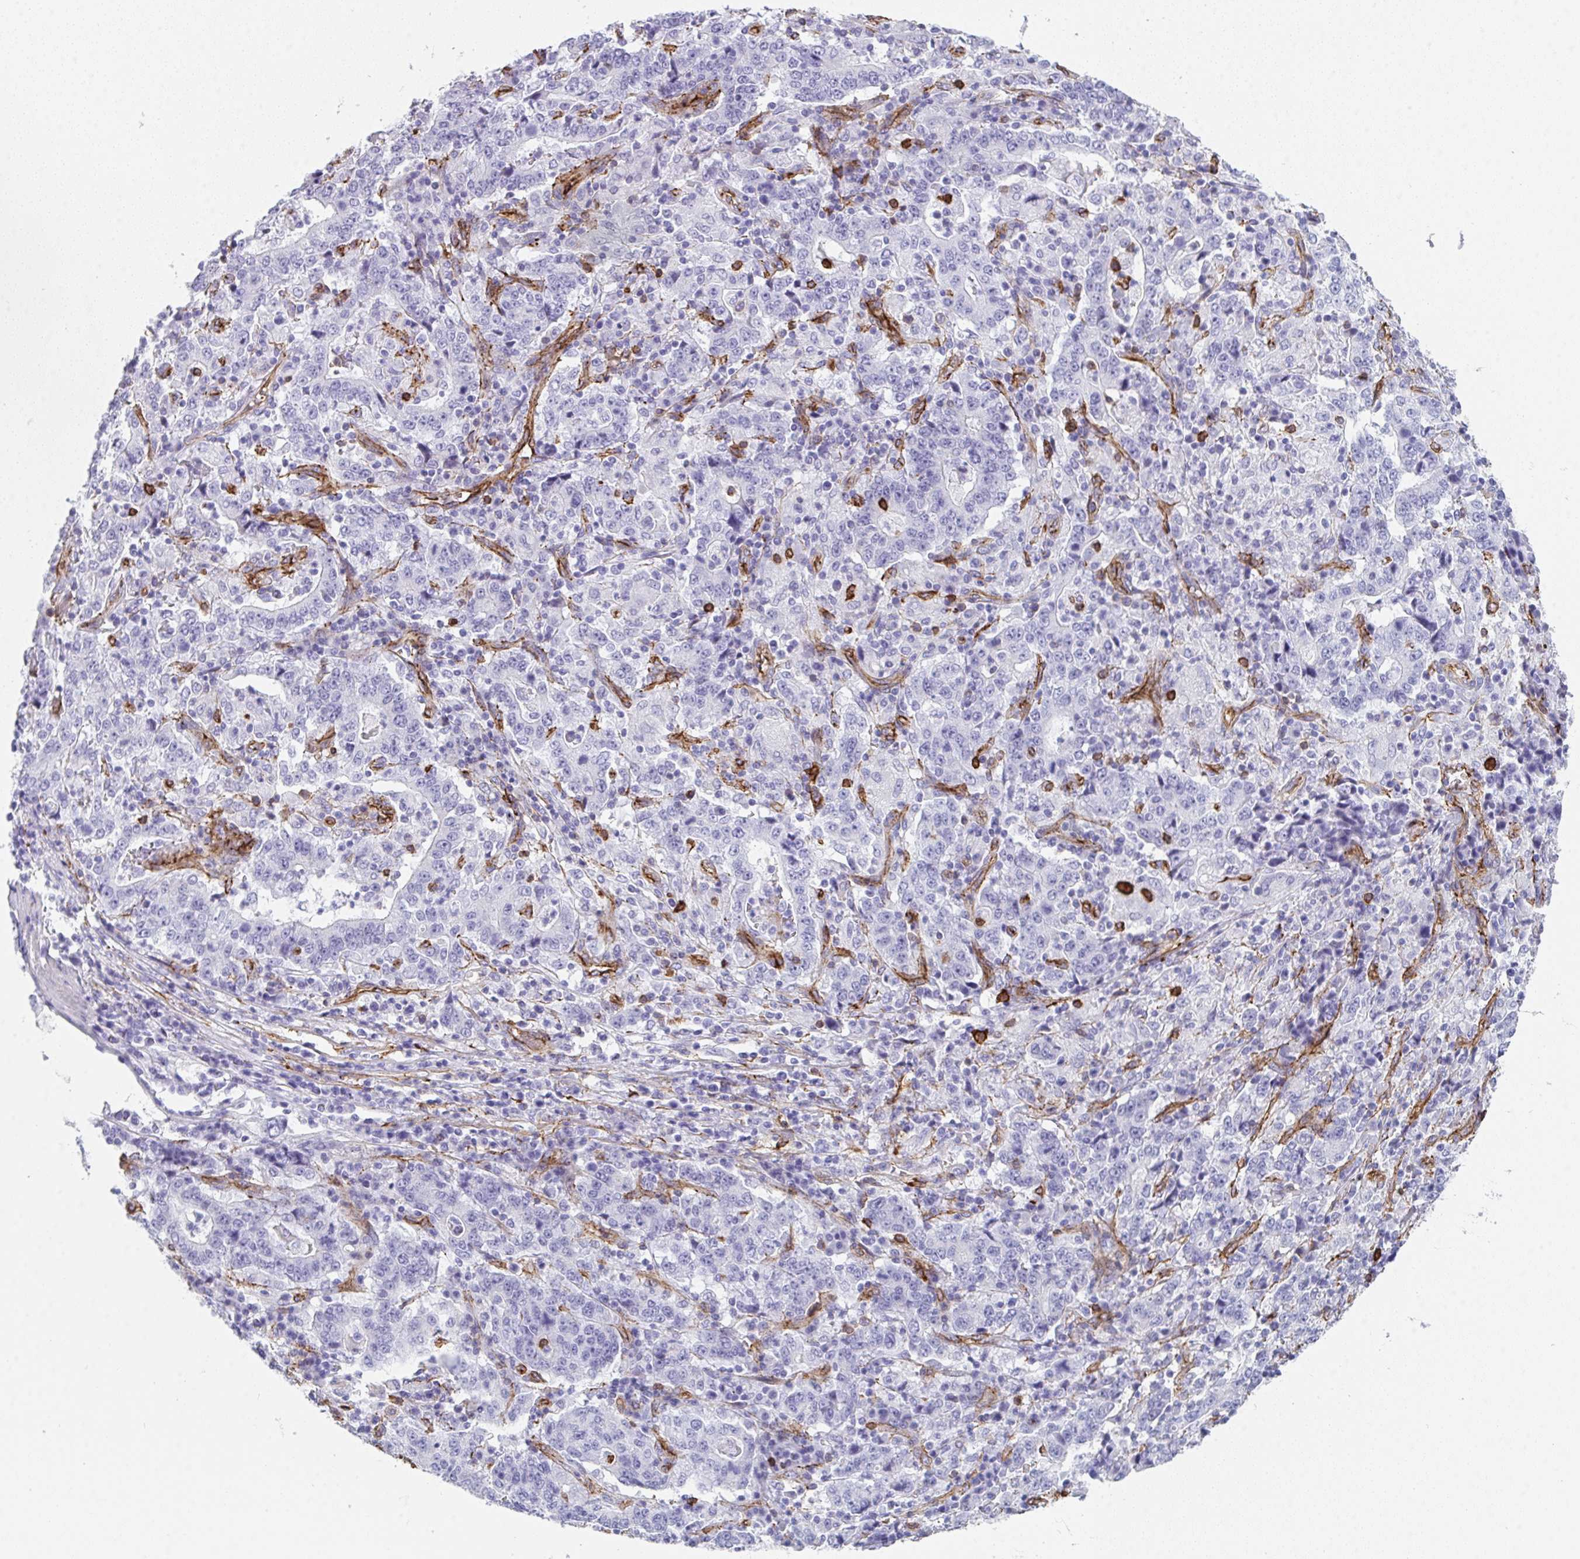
{"staining": {"intensity": "negative", "quantity": "none", "location": "none"}, "tissue": "stomach cancer", "cell_type": "Tumor cells", "image_type": "cancer", "snomed": [{"axis": "morphology", "description": "Normal tissue, NOS"}, {"axis": "morphology", "description": "Adenocarcinoma, NOS"}, {"axis": "topography", "description": "Stomach, upper"}, {"axis": "topography", "description": "Stomach"}], "caption": "Histopathology image shows no protein expression in tumor cells of adenocarcinoma (stomach) tissue.", "gene": "DBN1", "patient": {"sex": "male", "age": 59}}